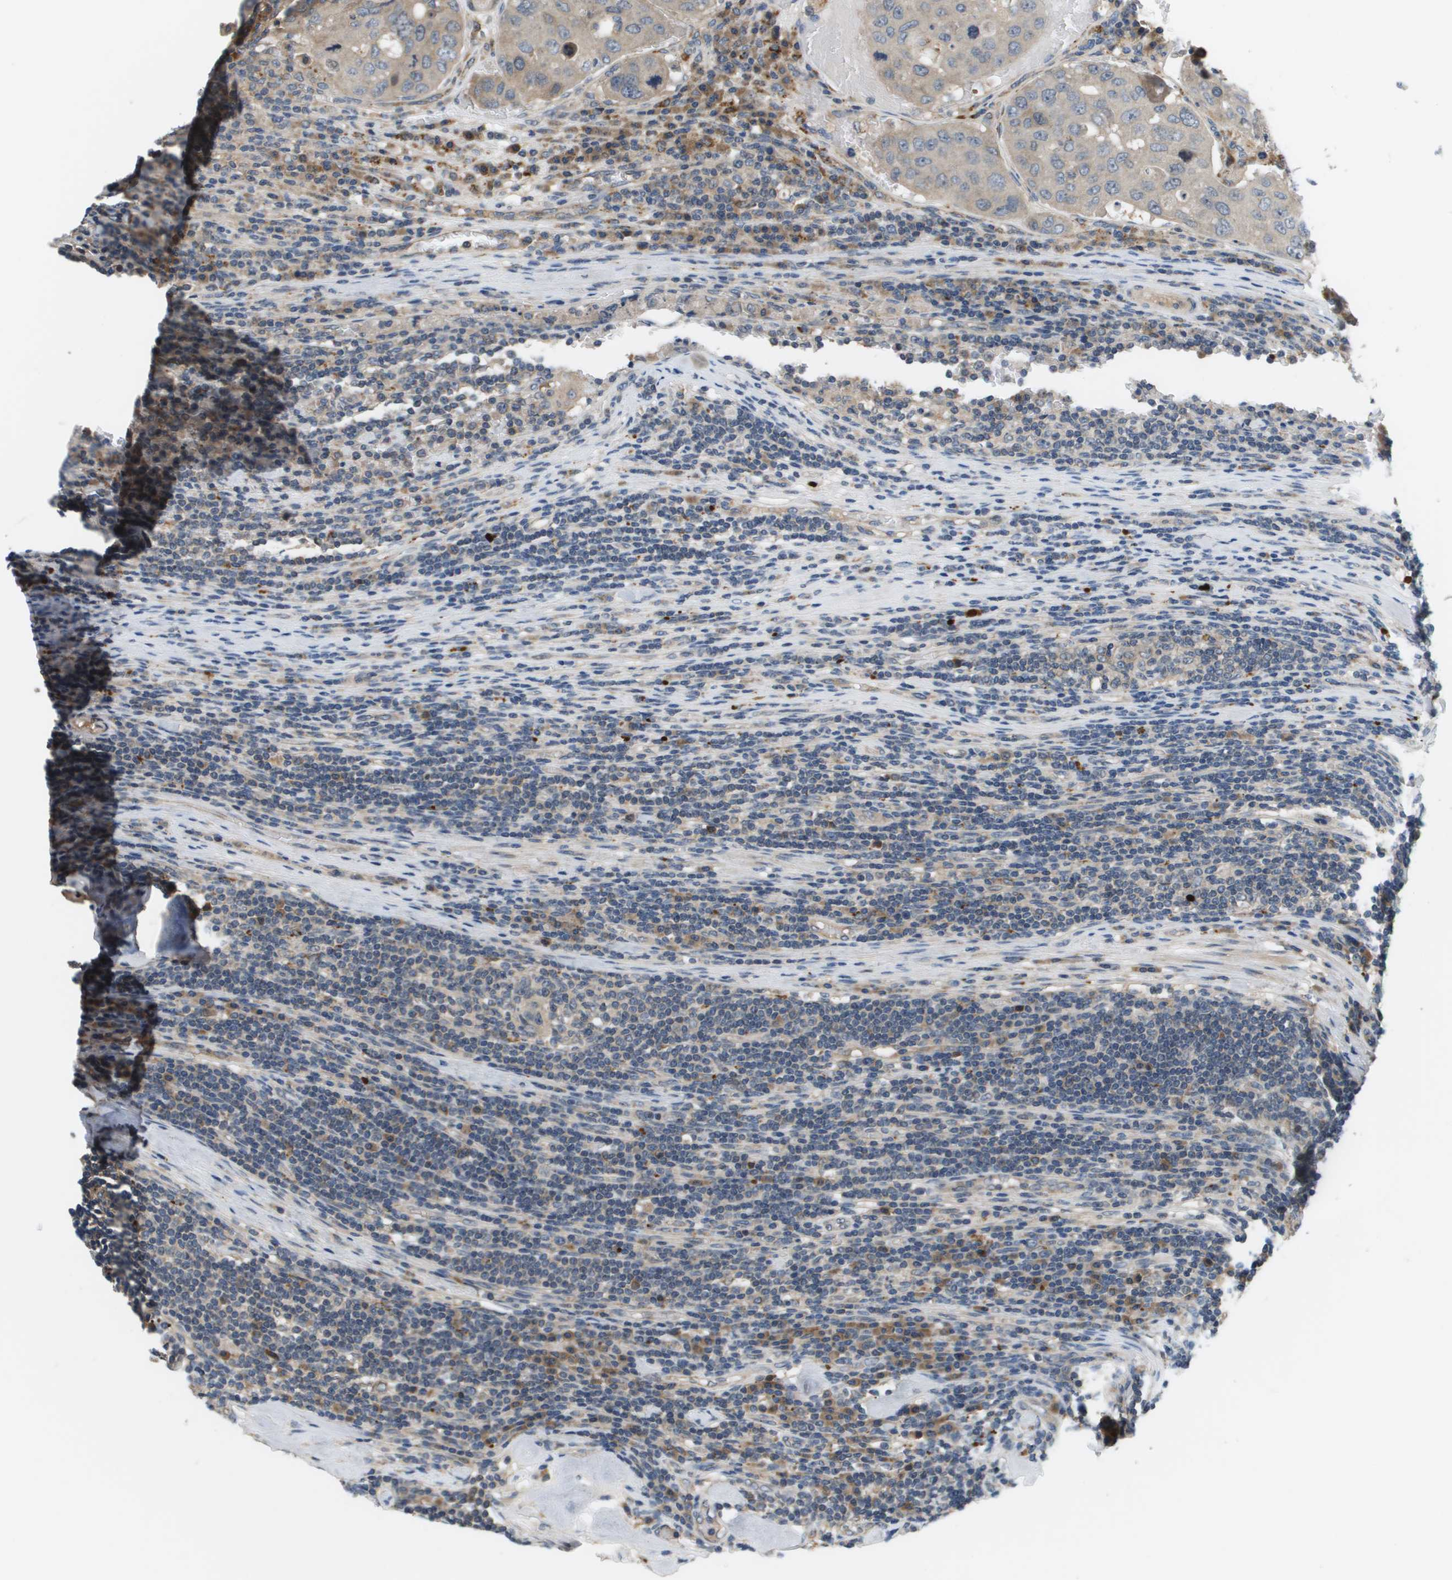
{"staining": {"intensity": "weak", "quantity": "<25%", "location": "cytoplasmic/membranous"}, "tissue": "urothelial cancer", "cell_type": "Tumor cells", "image_type": "cancer", "snomed": [{"axis": "morphology", "description": "Urothelial carcinoma, High grade"}, {"axis": "topography", "description": "Lymph node"}, {"axis": "topography", "description": "Urinary bladder"}], "caption": "Urothelial carcinoma (high-grade) was stained to show a protein in brown. There is no significant staining in tumor cells.", "gene": "SLC25A20", "patient": {"sex": "male", "age": 51}}